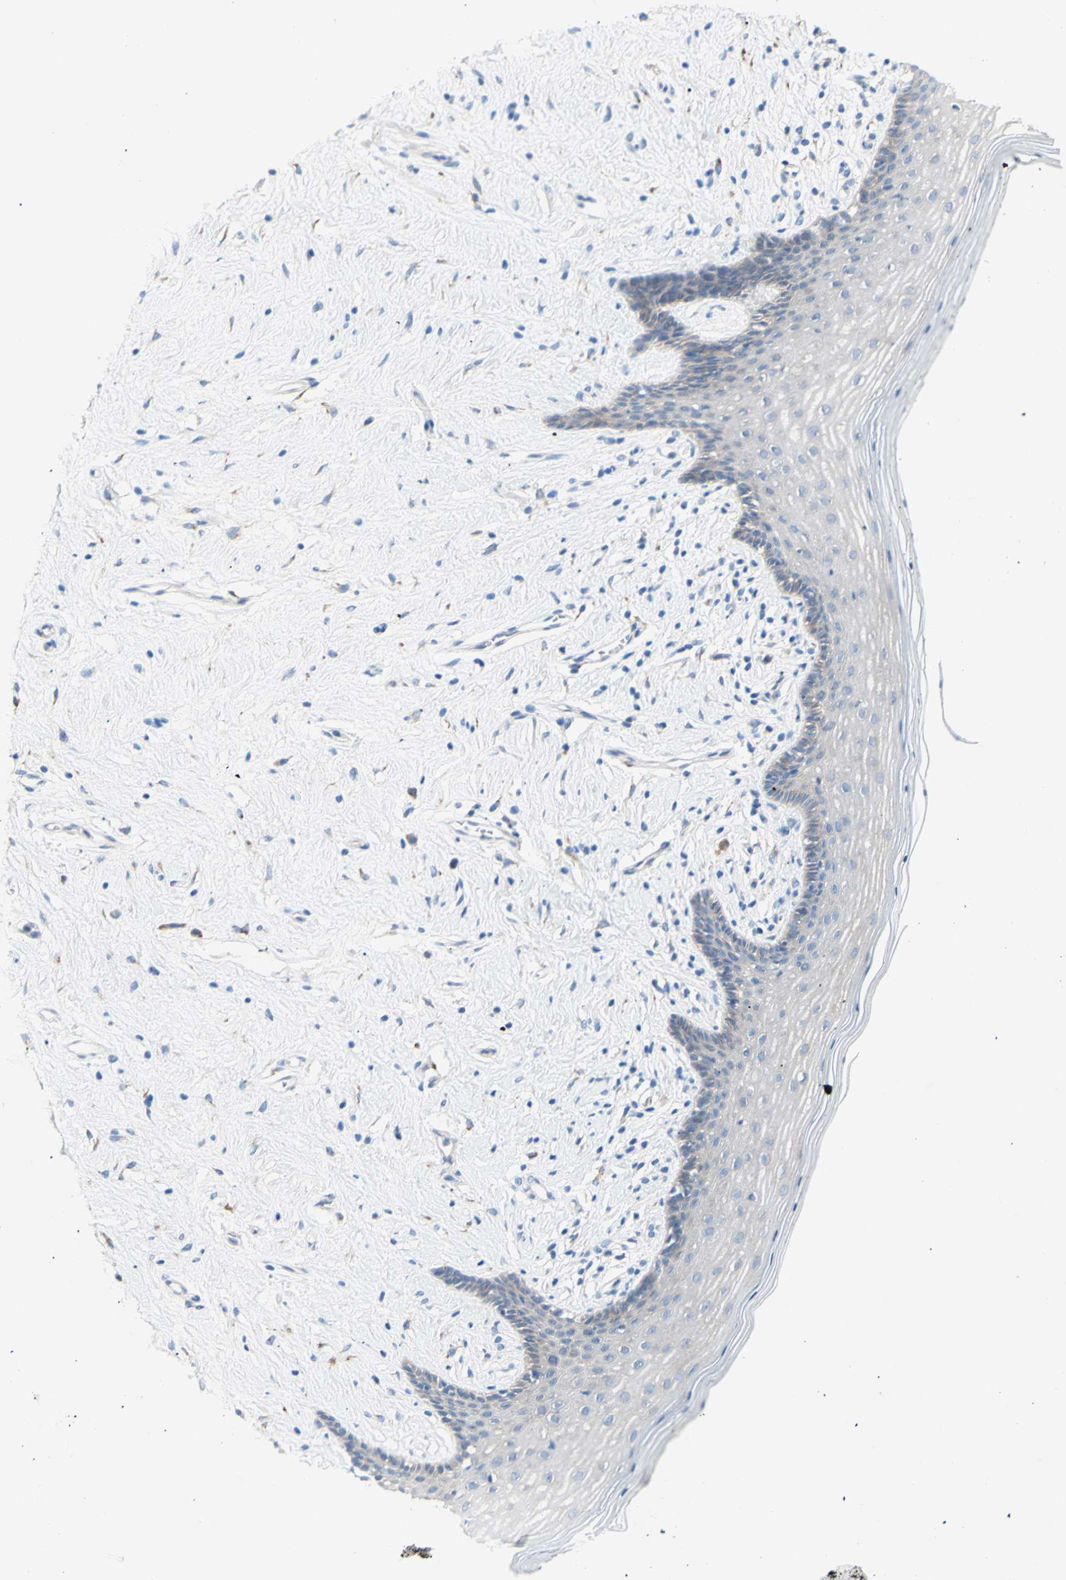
{"staining": {"intensity": "negative", "quantity": "none", "location": "none"}, "tissue": "vagina", "cell_type": "Squamous epithelial cells", "image_type": "normal", "snomed": [{"axis": "morphology", "description": "Normal tissue, NOS"}, {"axis": "topography", "description": "Vagina"}], "caption": "This micrograph is of unremarkable vagina stained with immunohistochemistry to label a protein in brown with the nuclei are counter-stained blue. There is no staining in squamous epithelial cells.", "gene": "TMIGD2", "patient": {"sex": "female", "age": 44}}